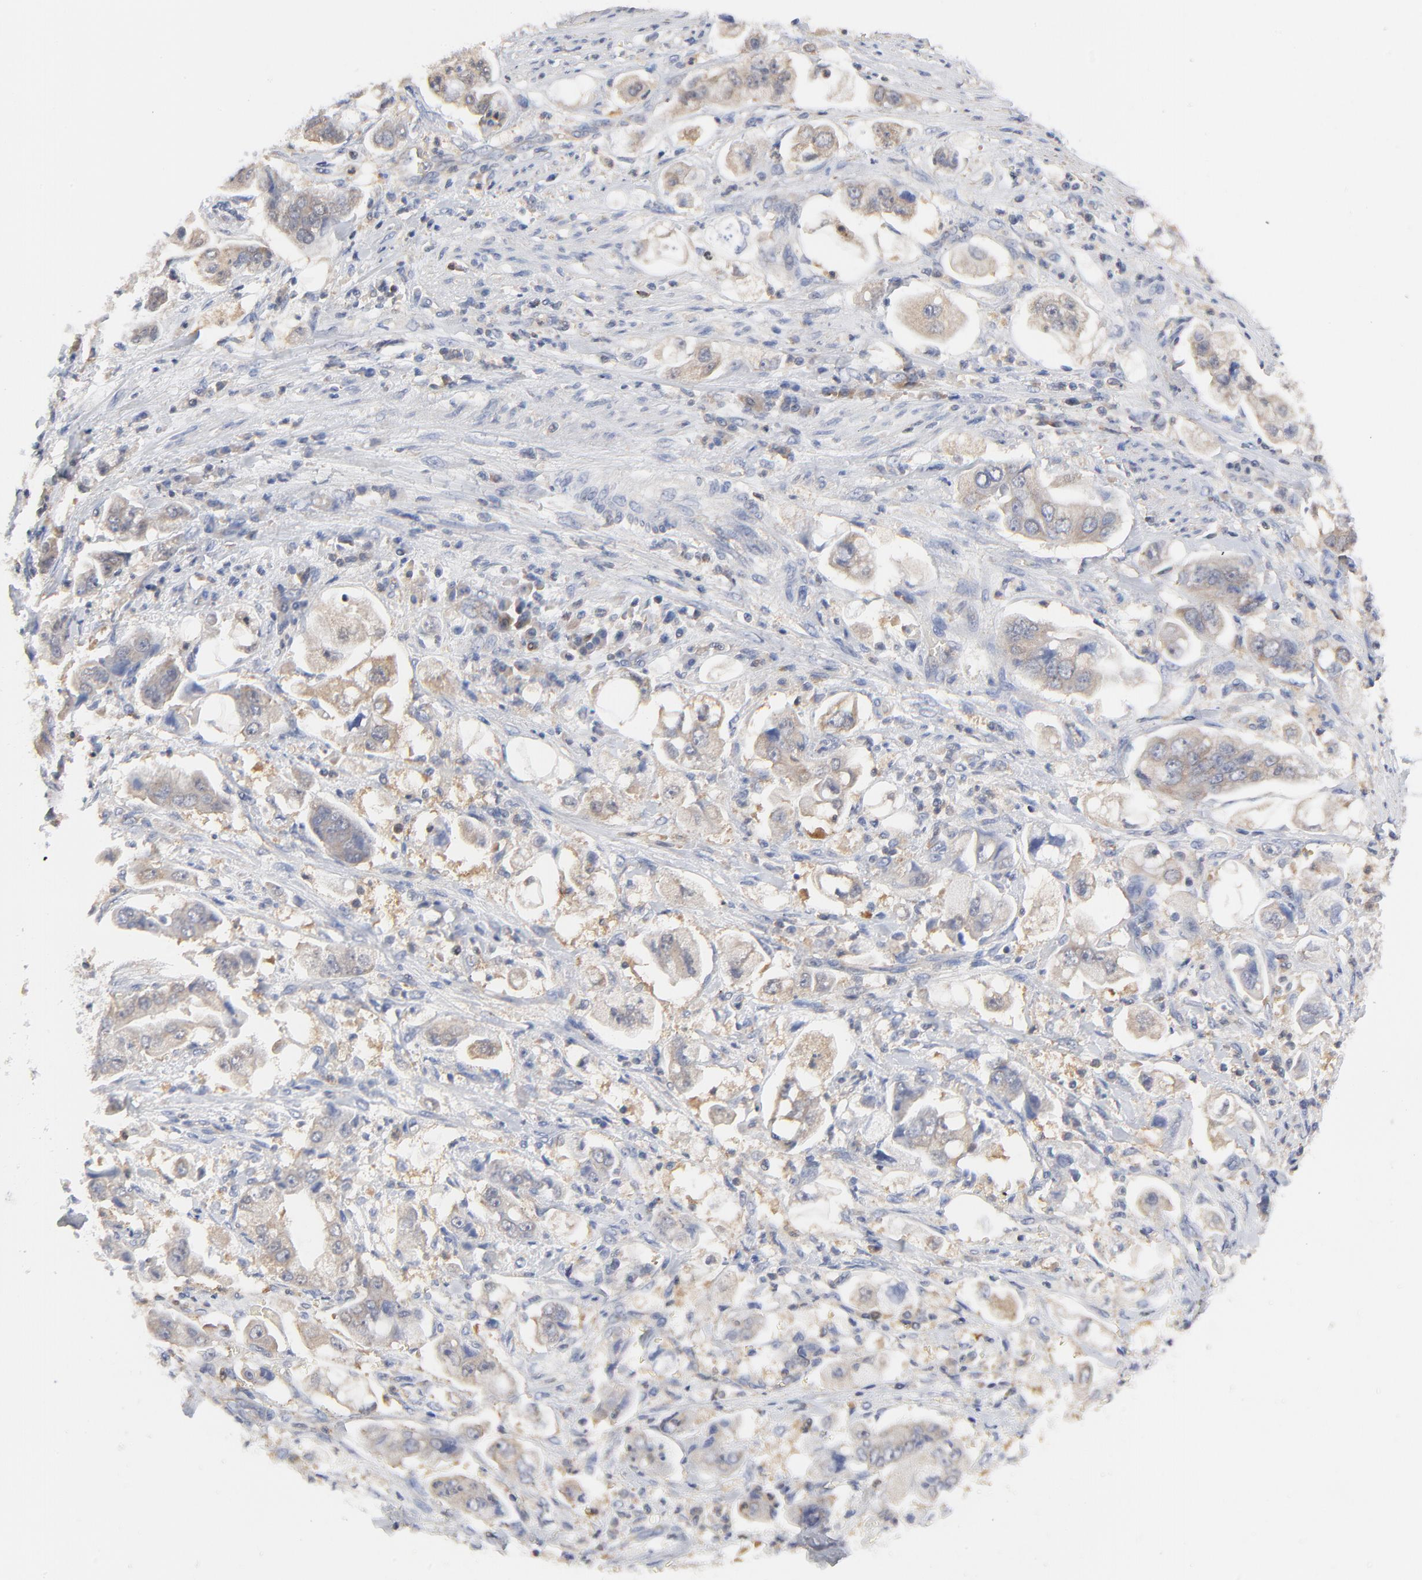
{"staining": {"intensity": "weak", "quantity": "25%-75%", "location": "cytoplasmic/membranous"}, "tissue": "stomach cancer", "cell_type": "Tumor cells", "image_type": "cancer", "snomed": [{"axis": "morphology", "description": "Adenocarcinoma, NOS"}, {"axis": "topography", "description": "Stomach"}], "caption": "A high-resolution image shows immunohistochemistry (IHC) staining of adenocarcinoma (stomach), which exhibits weak cytoplasmic/membranous expression in approximately 25%-75% of tumor cells. The staining was performed using DAB (3,3'-diaminobenzidine), with brown indicating positive protein expression. Nuclei are stained blue with hematoxylin.", "gene": "CAB39L", "patient": {"sex": "male", "age": 62}}